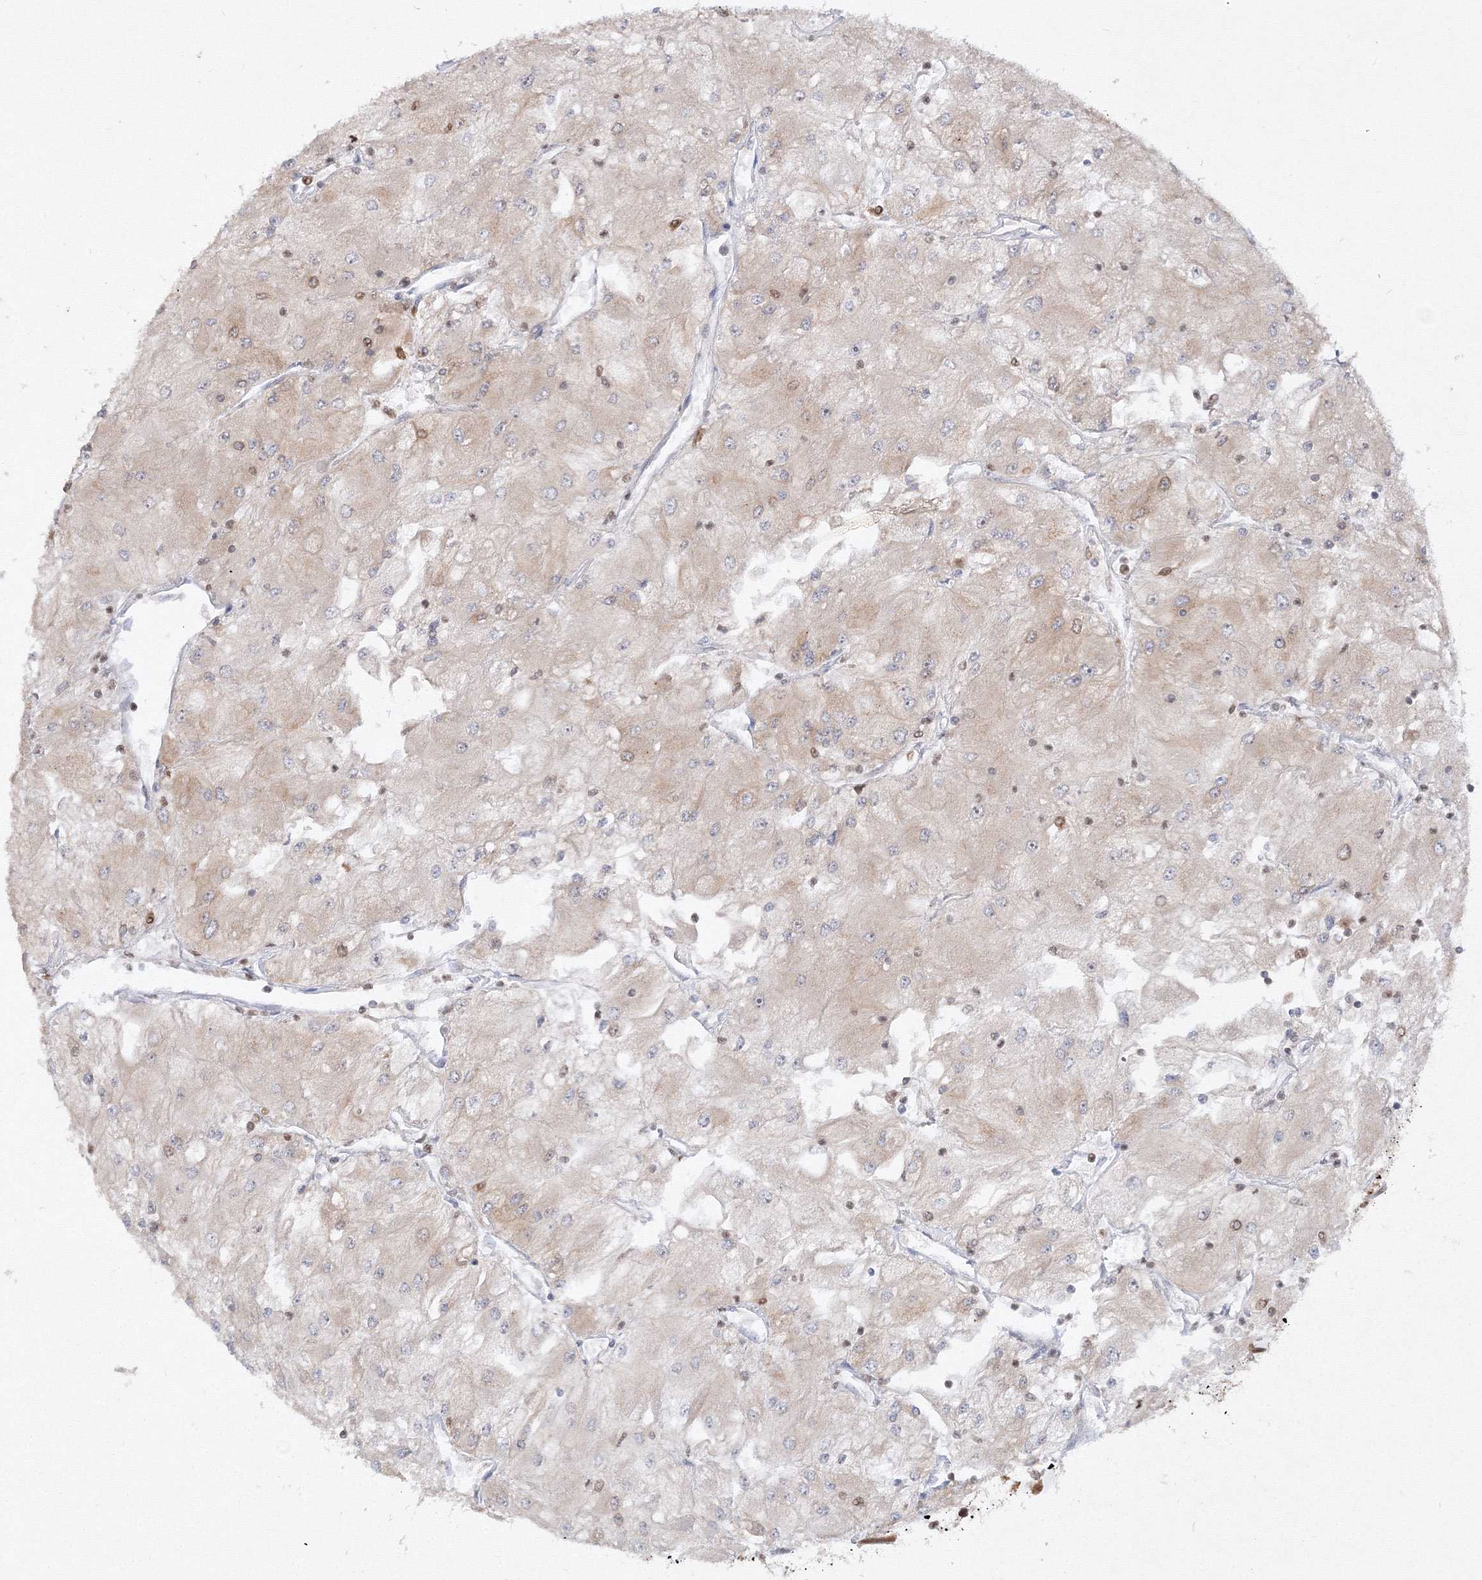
{"staining": {"intensity": "weak", "quantity": "<25%", "location": "cytoplasmic/membranous"}, "tissue": "renal cancer", "cell_type": "Tumor cells", "image_type": "cancer", "snomed": [{"axis": "morphology", "description": "Adenocarcinoma, NOS"}, {"axis": "topography", "description": "Kidney"}], "caption": "The photomicrograph demonstrates no significant expression in tumor cells of adenocarcinoma (renal).", "gene": "TMEM50B", "patient": {"sex": "male", "age": 80}}